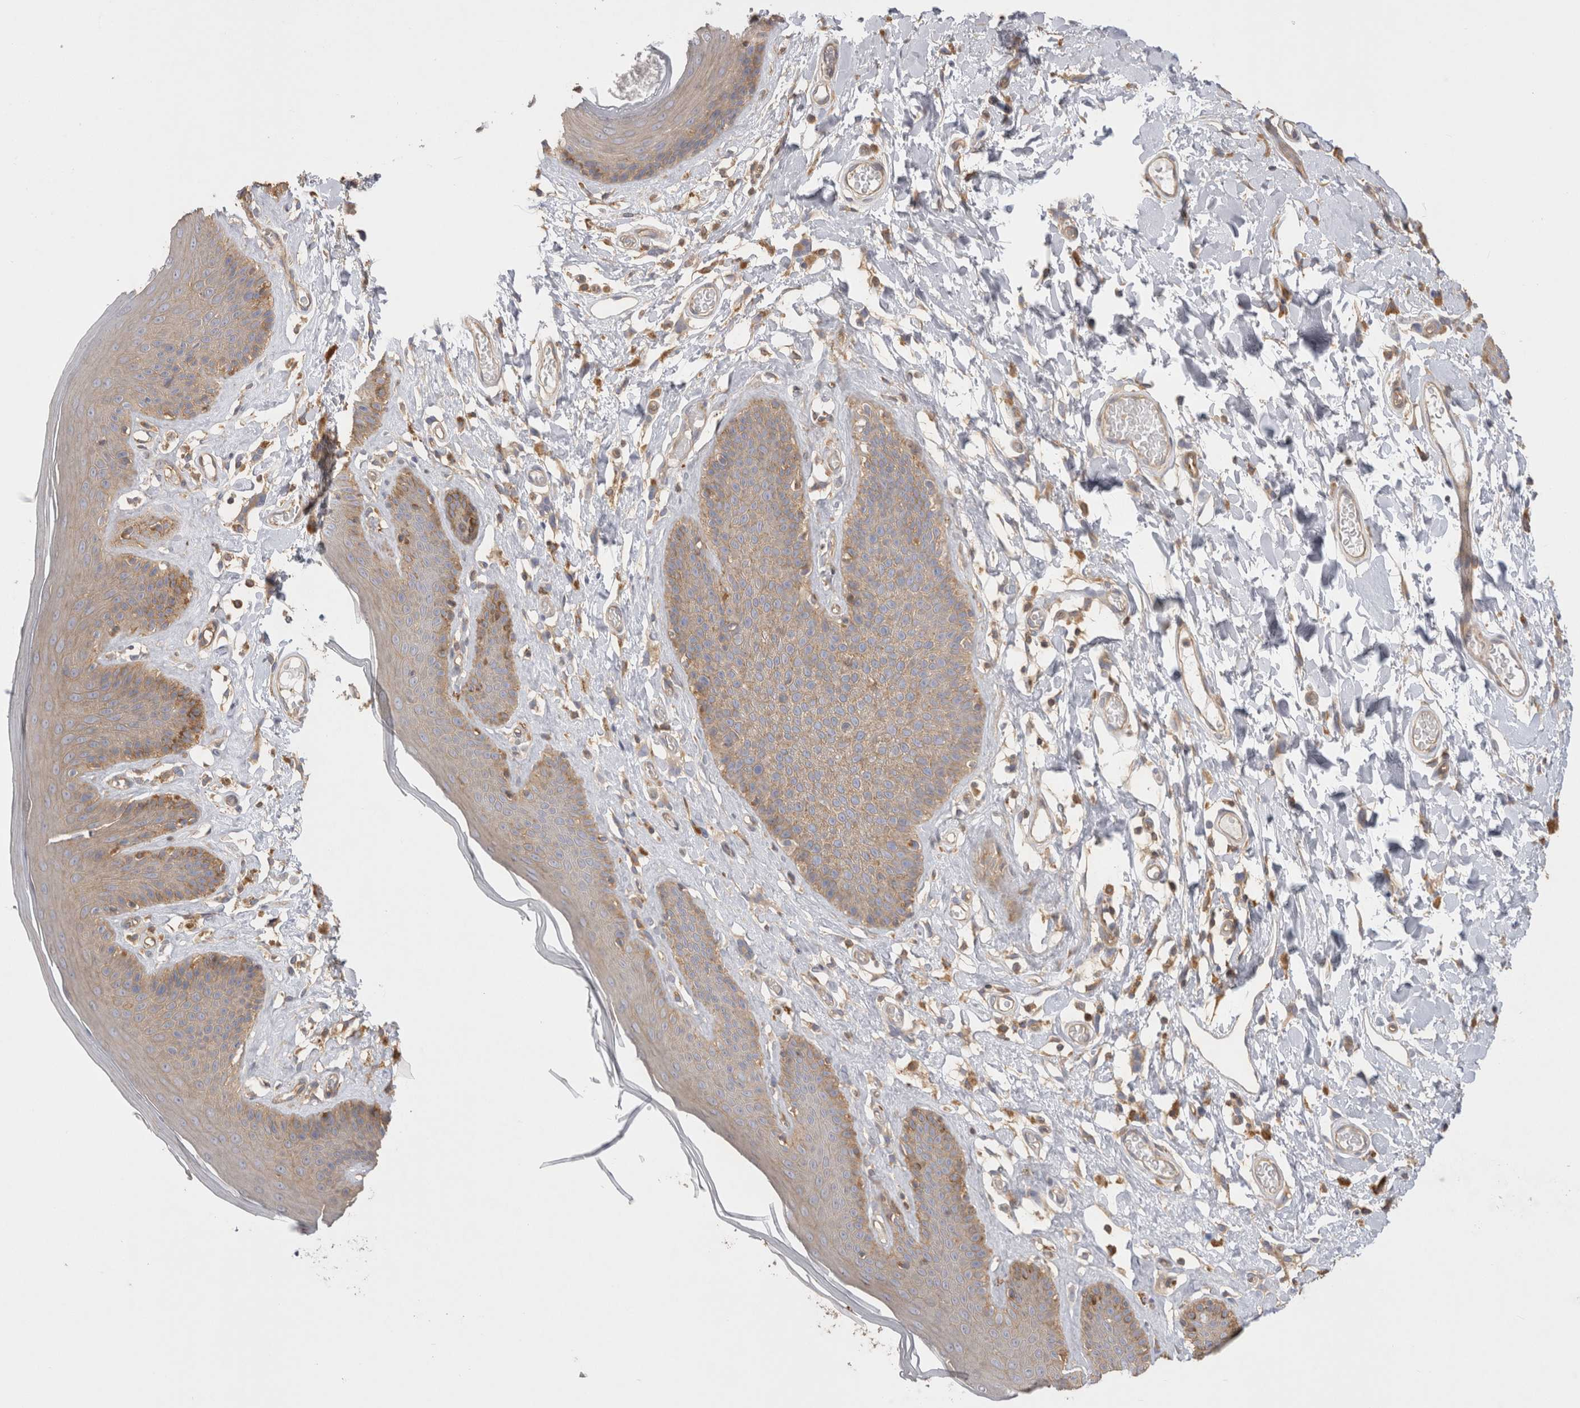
{"staining": {"intensity": "moderate", "quantity": "<25%", "location": "cytoplasmic/membranous"}, "tissue": "skin", "cell_type": "Epidermal cells", "image_type": "normal", "snomed": [{"axis": "morphology", "description": "Normal tissue, NOS"}, {"axis": "topography", "description": "Vulva"}], "caption": "A micrograph of skin stained for a protein demonstrates moderate cytoplasmic/membranous brown staining in epidermal cells. The staining was performed using DAB to visualize the protein expression in brown, while the nuclei were stained in blue with hematoxylin (Magnification: 20x).", "gene": "CHMP6", "patient": {"sex": "female", "age": 73}}